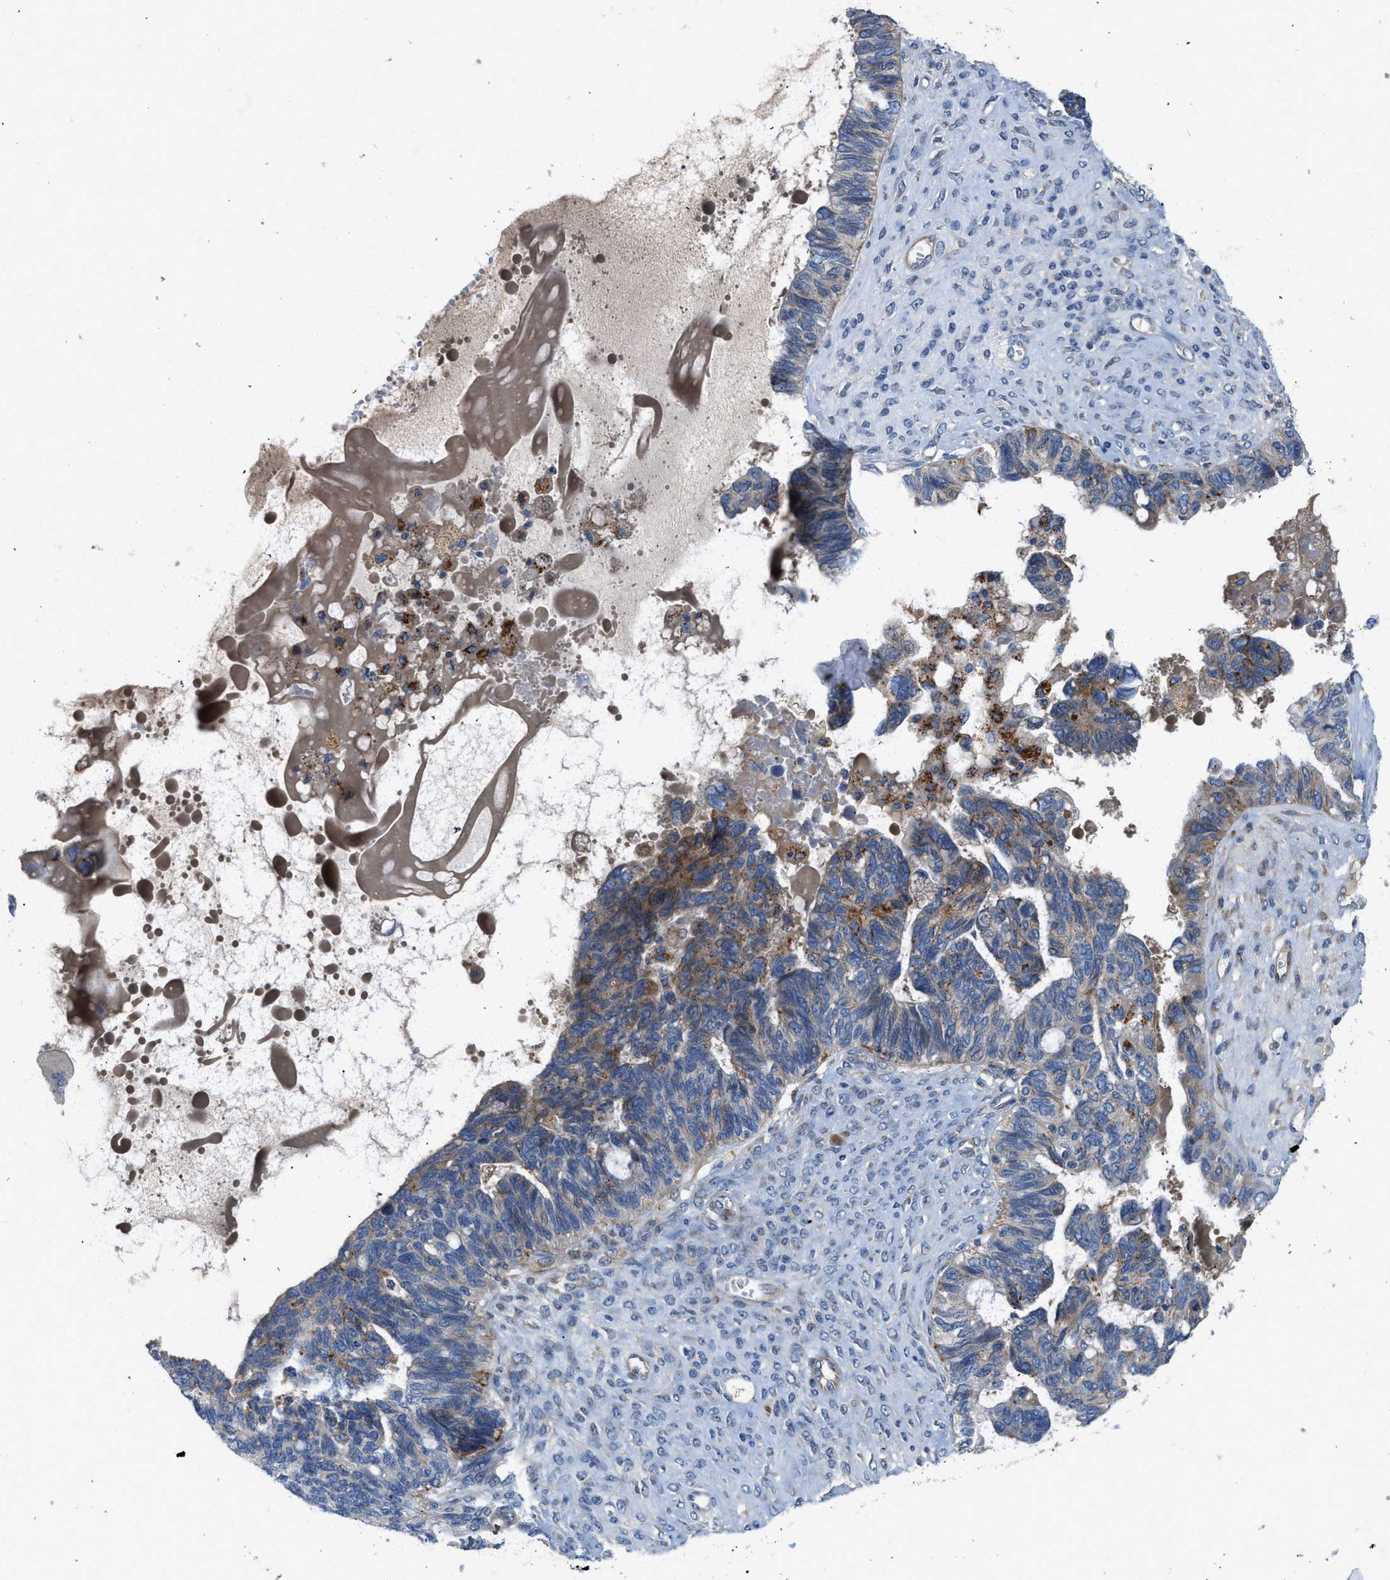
{"staining": {"intensity": "moderate", "quantity": "<25%", "location": "cytoplasmic/membranous"}, "tissue": "ovarian cancer", "cell_type": "Tumor cells", "image_type": "cancer", "snomed": [{"axis": "morphology", "description": "Cystadenocarcinoma, serous, NOS"}, {"axis": "topography", "description": "Ovary"}], "caption": "This is an image of IHC staining of ovarian serous cystadenocarcinoma, which shows moderate staining in the cytoplasmic/membranous of tumor cells.", "gene": "TMEM248", "patient": {"sex": "female", "age": 79}}